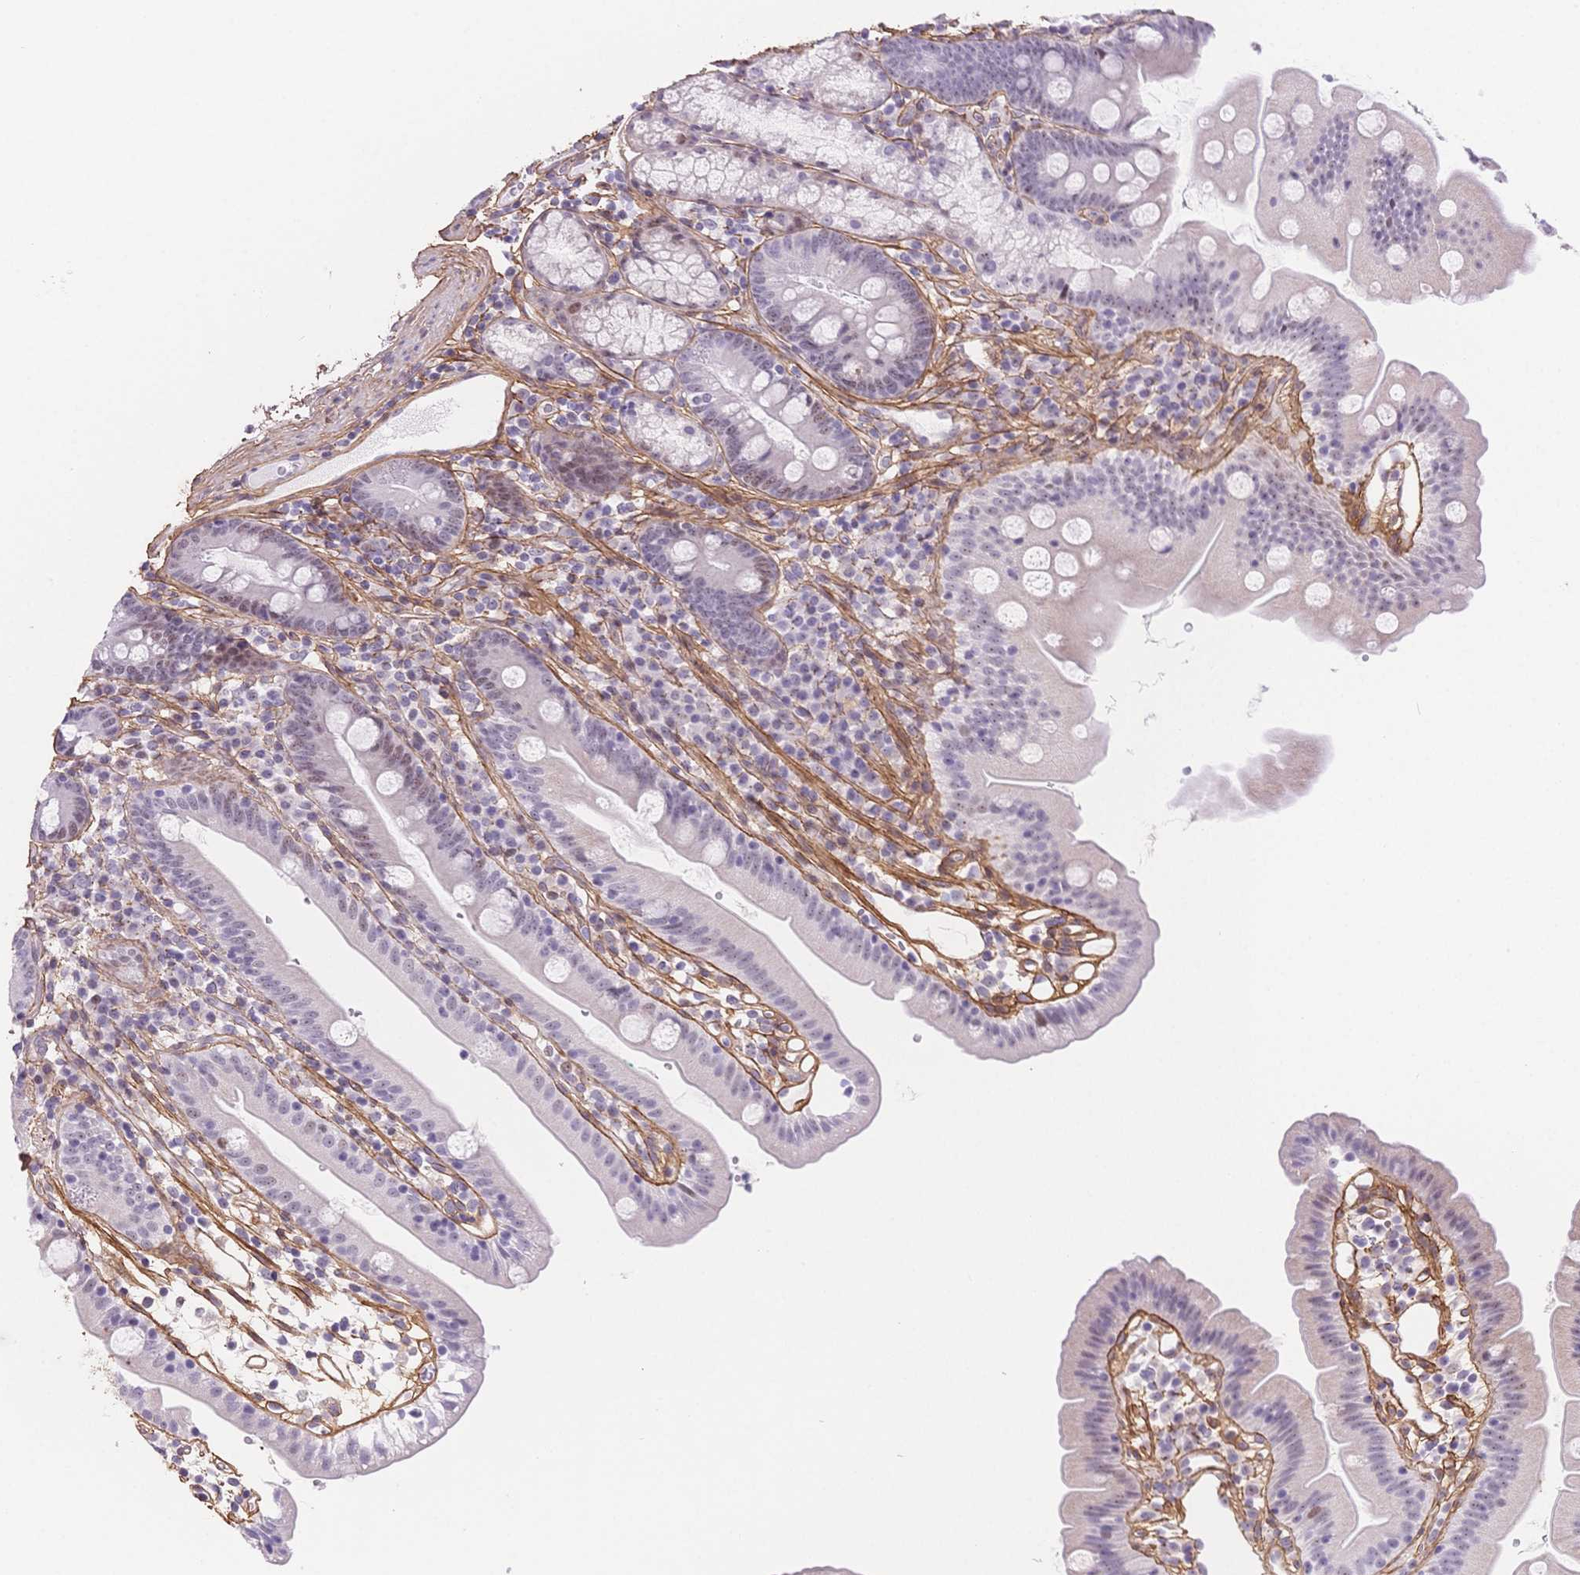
{"staining": {"intensity": "negative", "quantity": "none", "location": "none"}, "tissue": "duodenum", "cell_type": "Glandular cells", "image_type": "normal", "snomed": [{"axis": "morphology", "description": "Normal tissue, NOS"}, {"axis": "topography", "description": "Duodenum"}], "caption": "IHC histopathology image of unremarkable duodenum: duodenum stained with DAB shows no significant protein expression in glandular cells.", "gene": "PDZD2", "patient": {"sex": "female", "age": 67}}